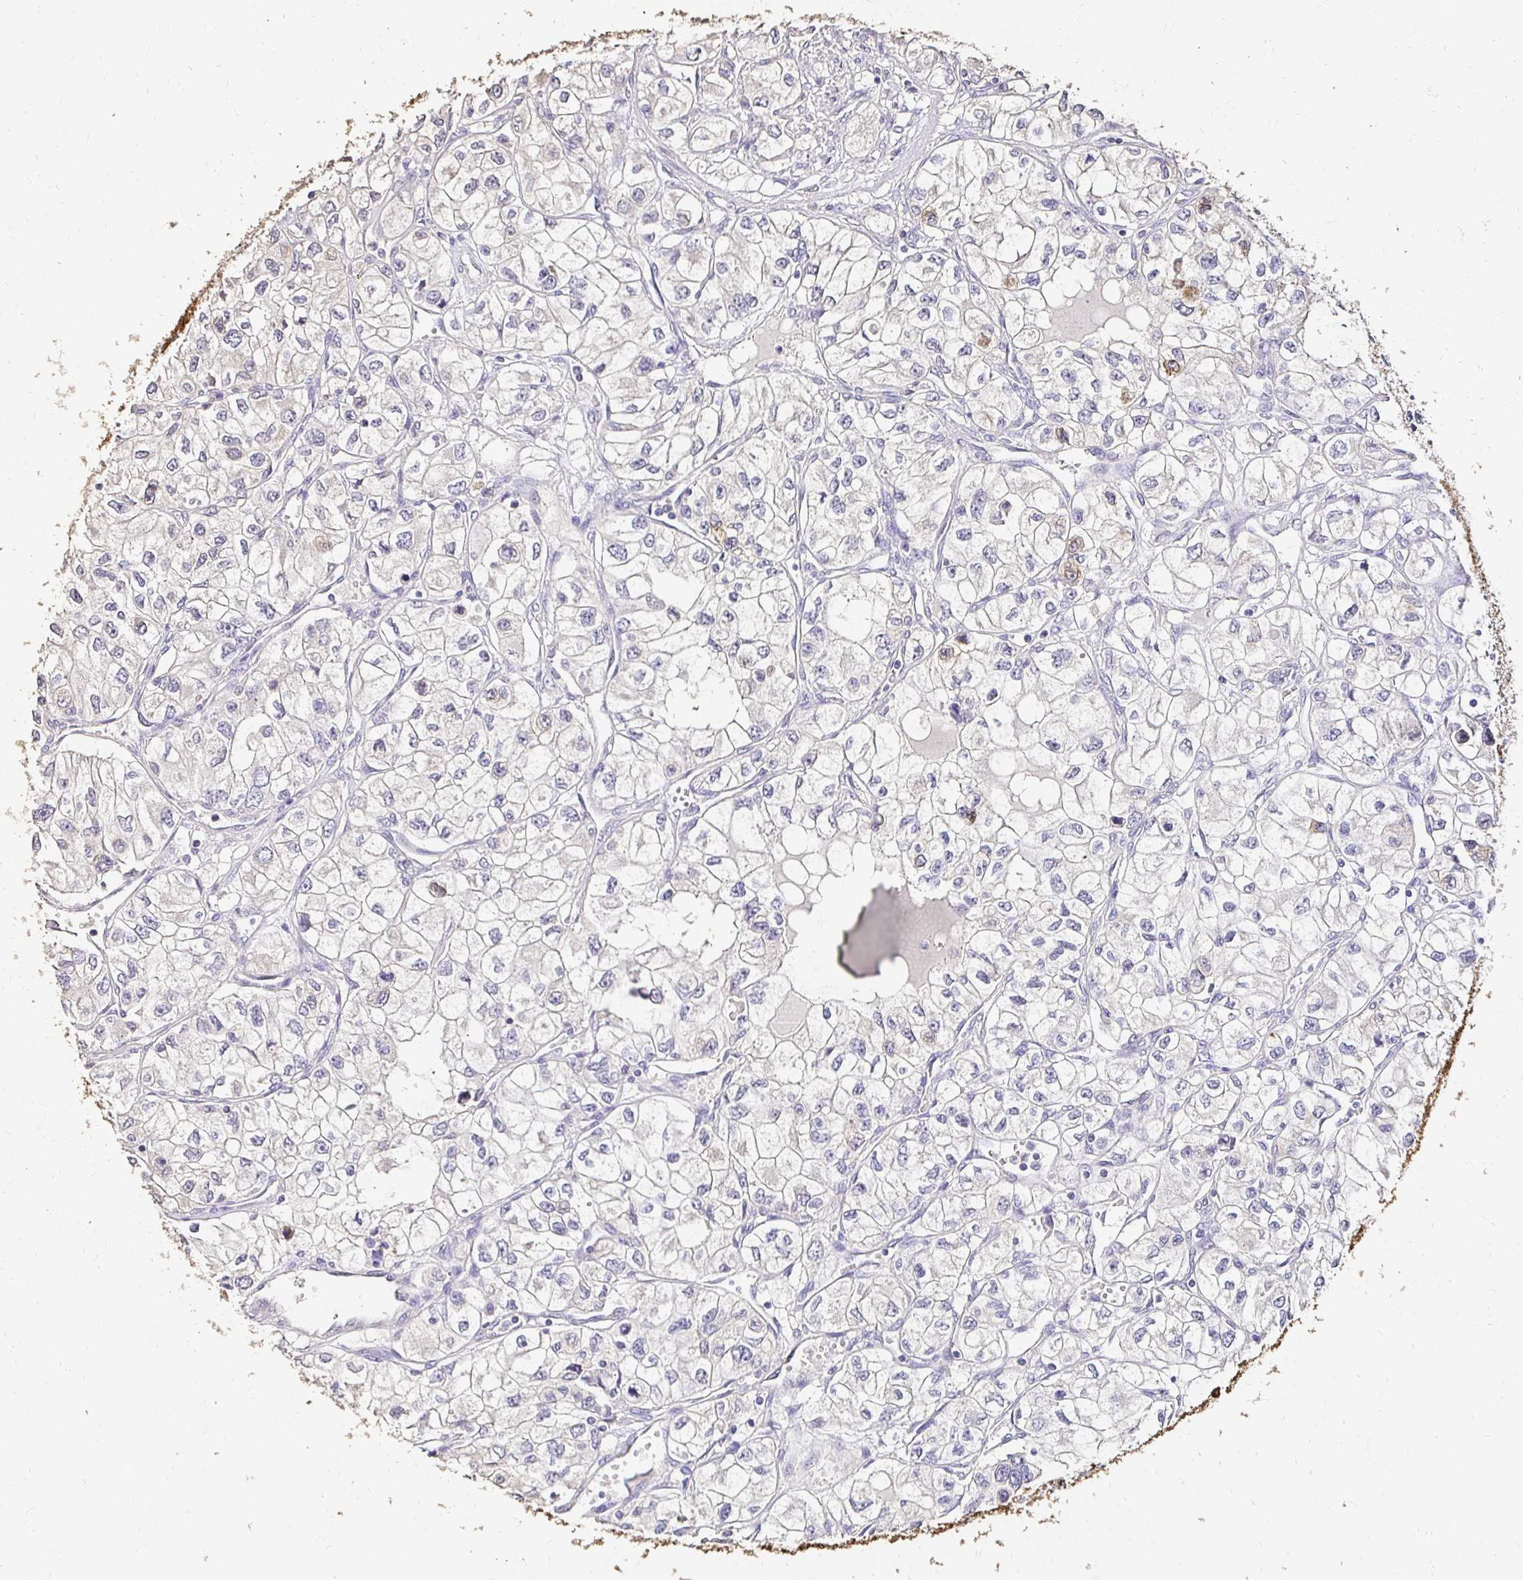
{"staining": {"intensity": "negative", "quantity": "none", "location": "none"}, "tissue": "renal cancer", "cell_type": "Tumor cells", "image_type": "cancer", "snomed": [{"axis": "morphology", "description": "Adenocarcinoma, NOS"}, {"axis": "topography", "description": "Kidney"}], "caption": "Human renal adenocarcinoma stained for a protein using immunohistochemistry (IHC) demonstrates no staining in tumor cells.", "gene": "UGT1A6", "patient": {"sex": "female", "age": 59}}